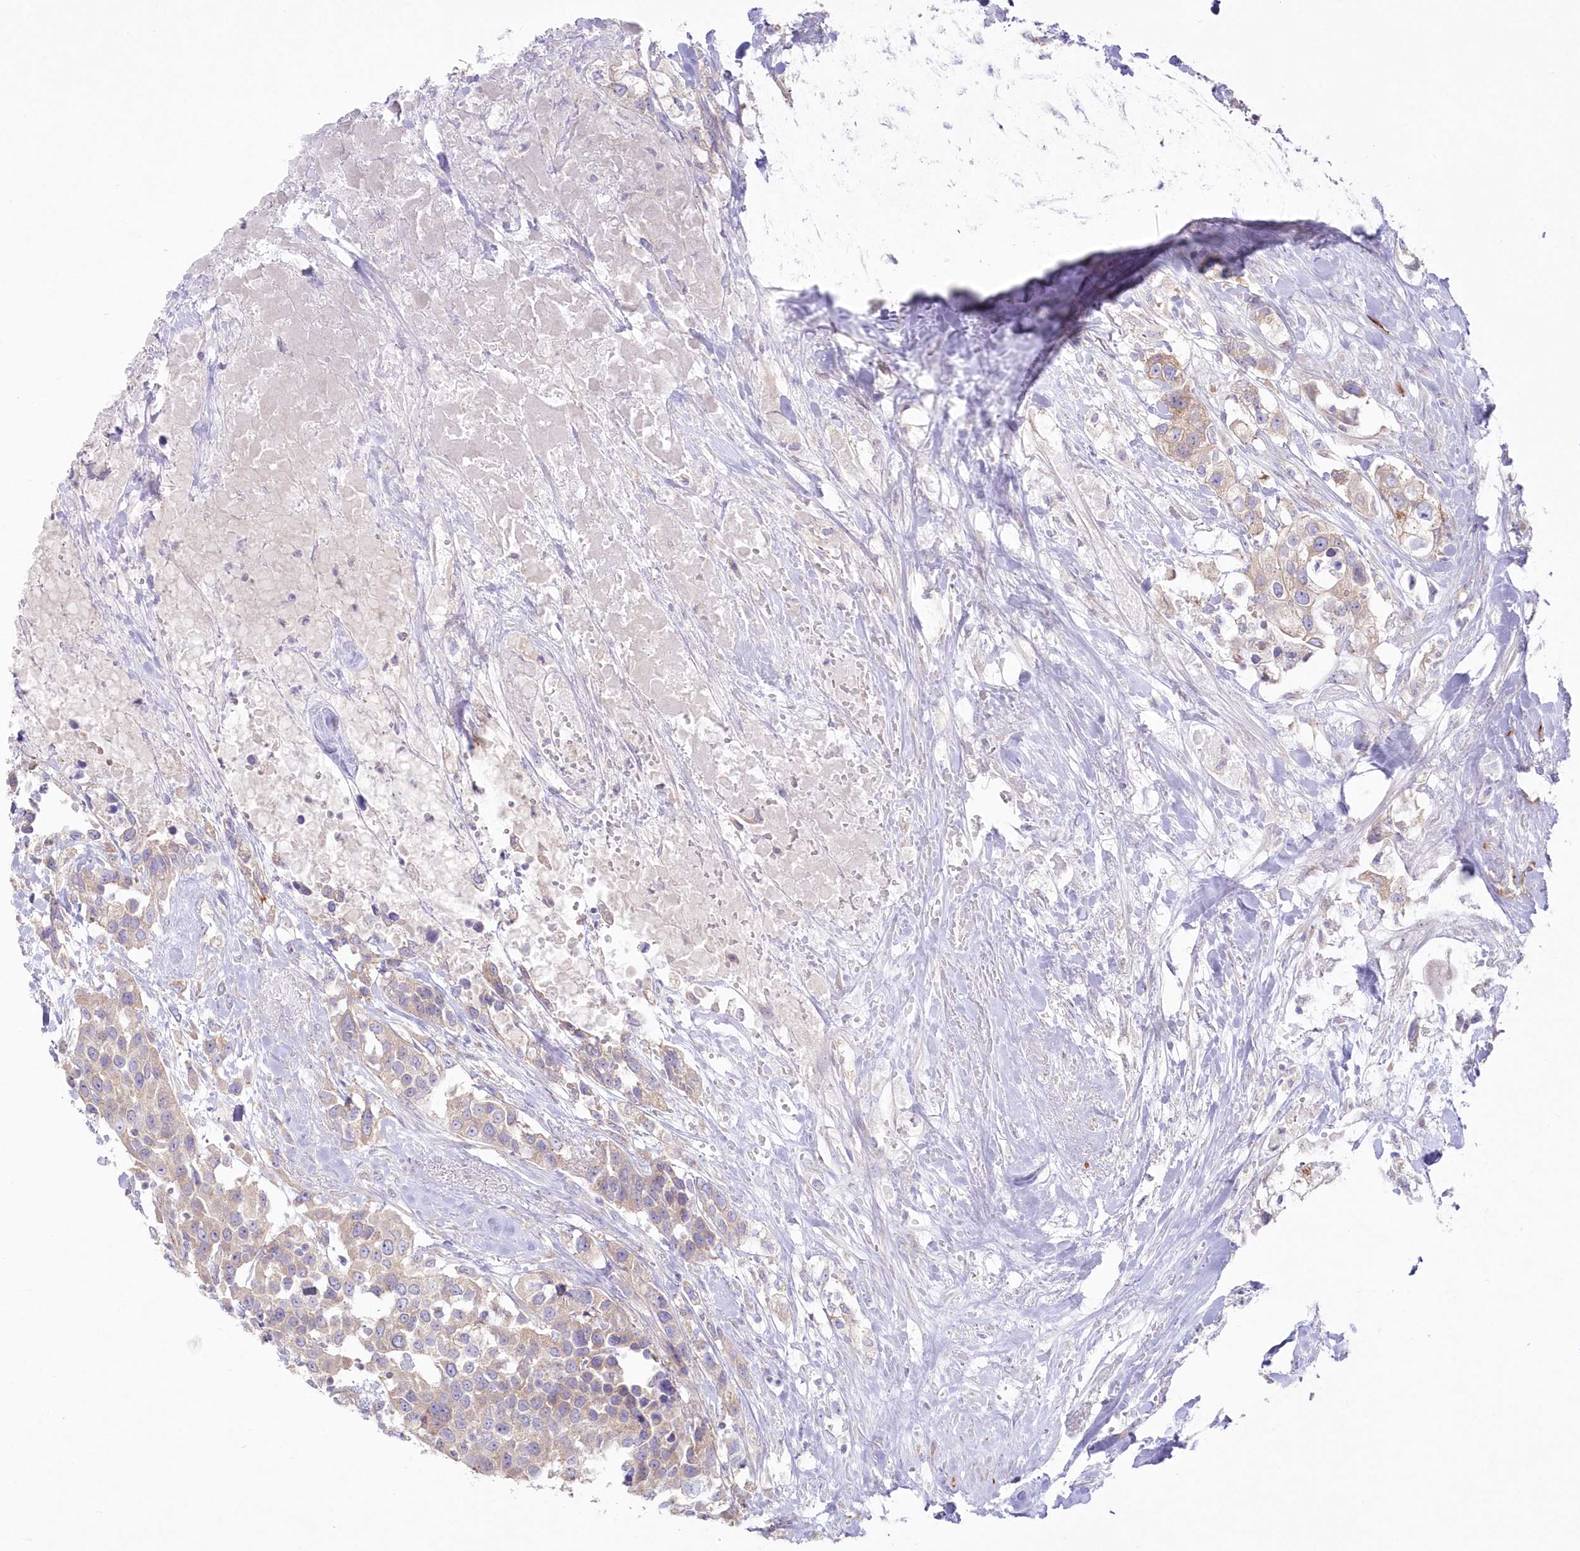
{"staining": {"intensity": "weak", "quantity": ">75%", "location": "cytoplasmic/membranous"}, "tissue": "urothelial cancer", "cell_type": "Tumor cells", "image_type": "cancer", "snomed": [{"axis": "morphology", "description": "Urothelial carcinoma, High grade"}, {"axis": "topography", "description": "Urinary bladder"}], "caption": "About >75% of tumor cells in human urothelial carcinoma (high-grade) exhibit weak cytoplasmic/membranous protein staining as visualized by brown immunohistochemical staining.", "gene": "ZNF843", "patient": {"sex": "female", "age": 80}}